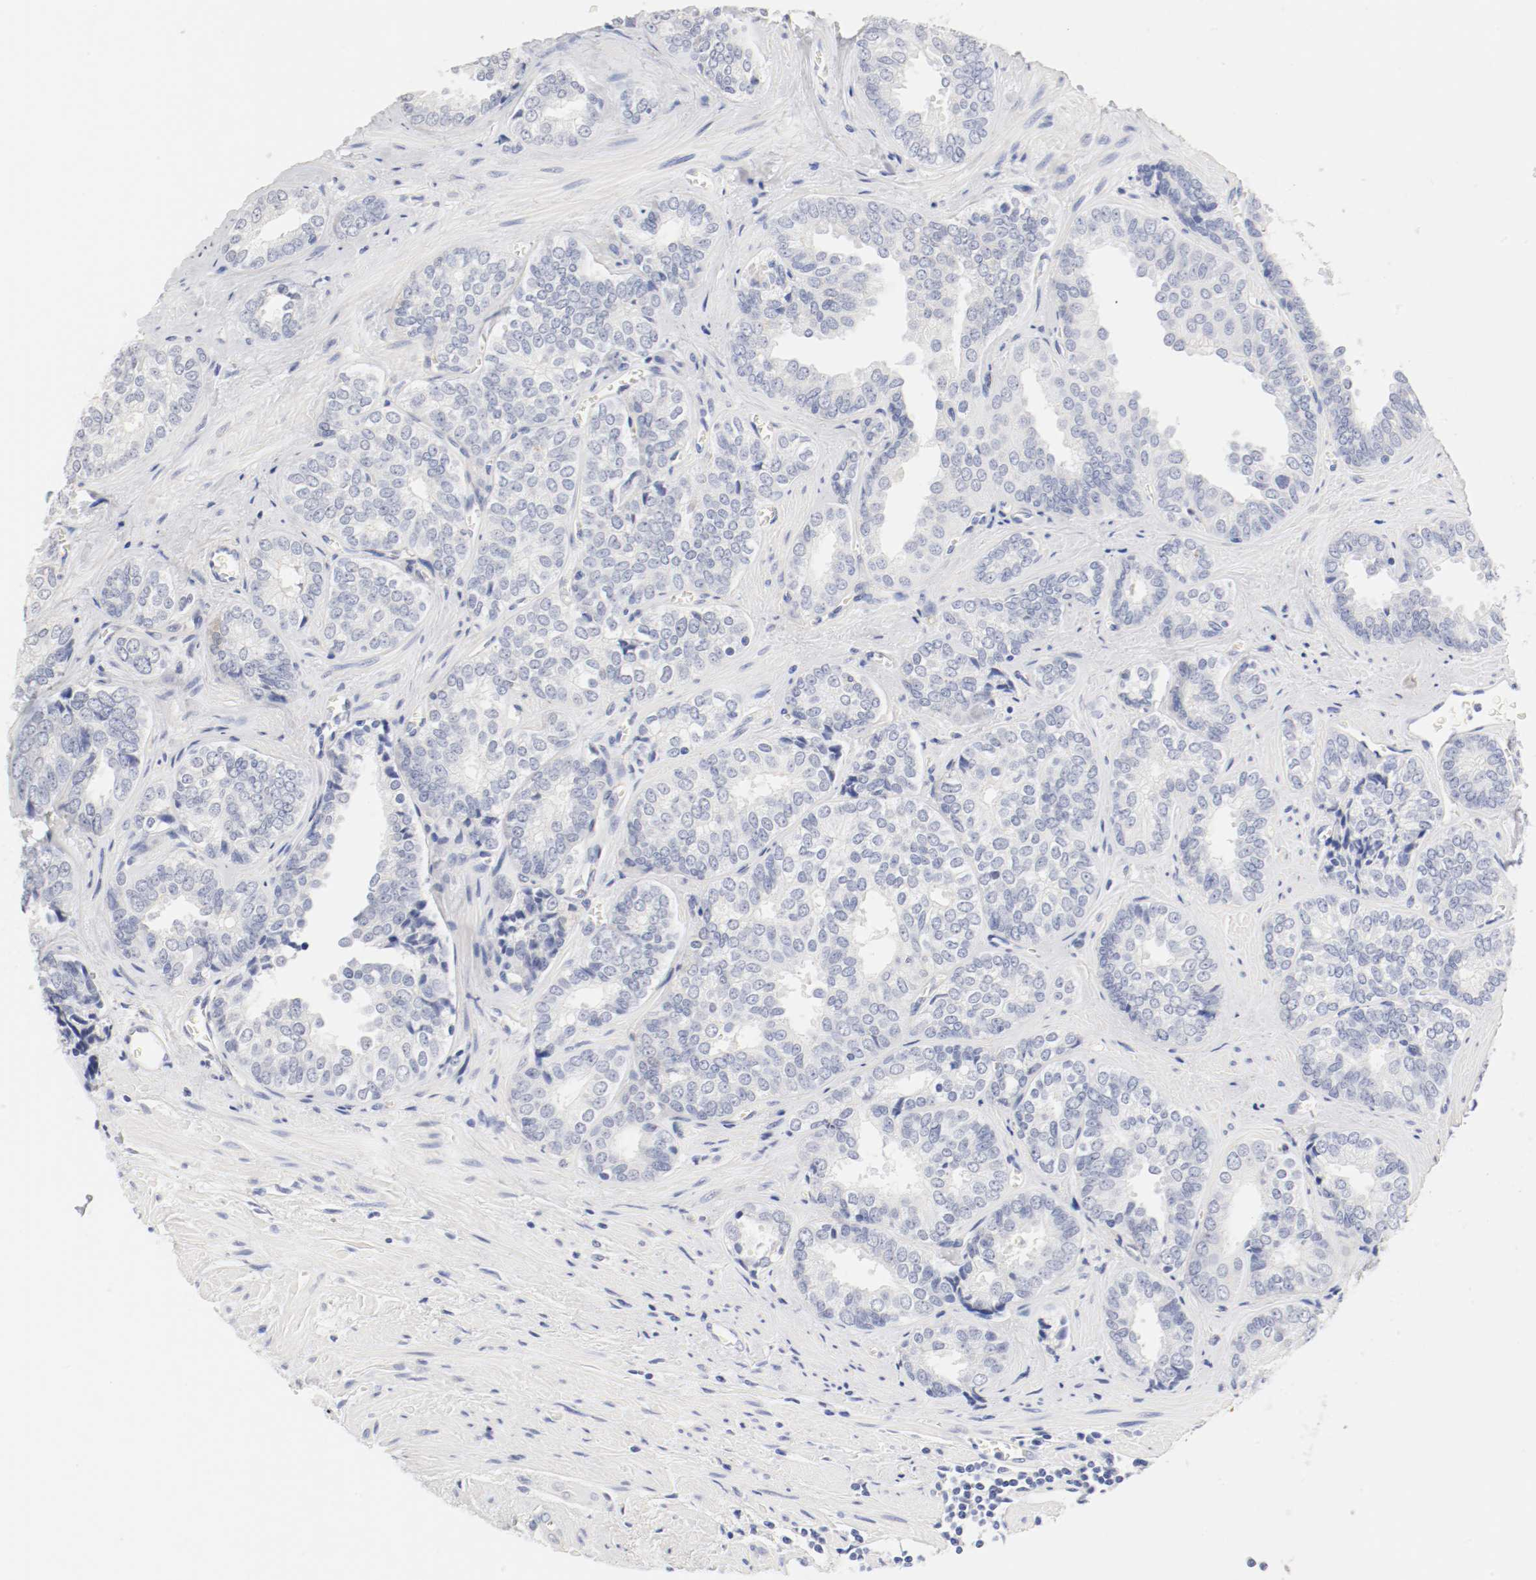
{"staining": {"intensity": "negative", "quantity": "none", "location": "none"}, "tissue": "prostate cancer", "cell_type": "Tumor cells", "image_type": "cancer", "snomed": [{"axis": "morphology", "description": "Adenocarcinoma, High grade"}, {"axis": "topography", "description": "Prostate"}], "caption": "Protein analysis of adenocarcinoma (high-grade) (prostate) displays no significant staining in tumor cells.", "gene": "HOMER1", "patient": {"sex": "male", "age": 67}}